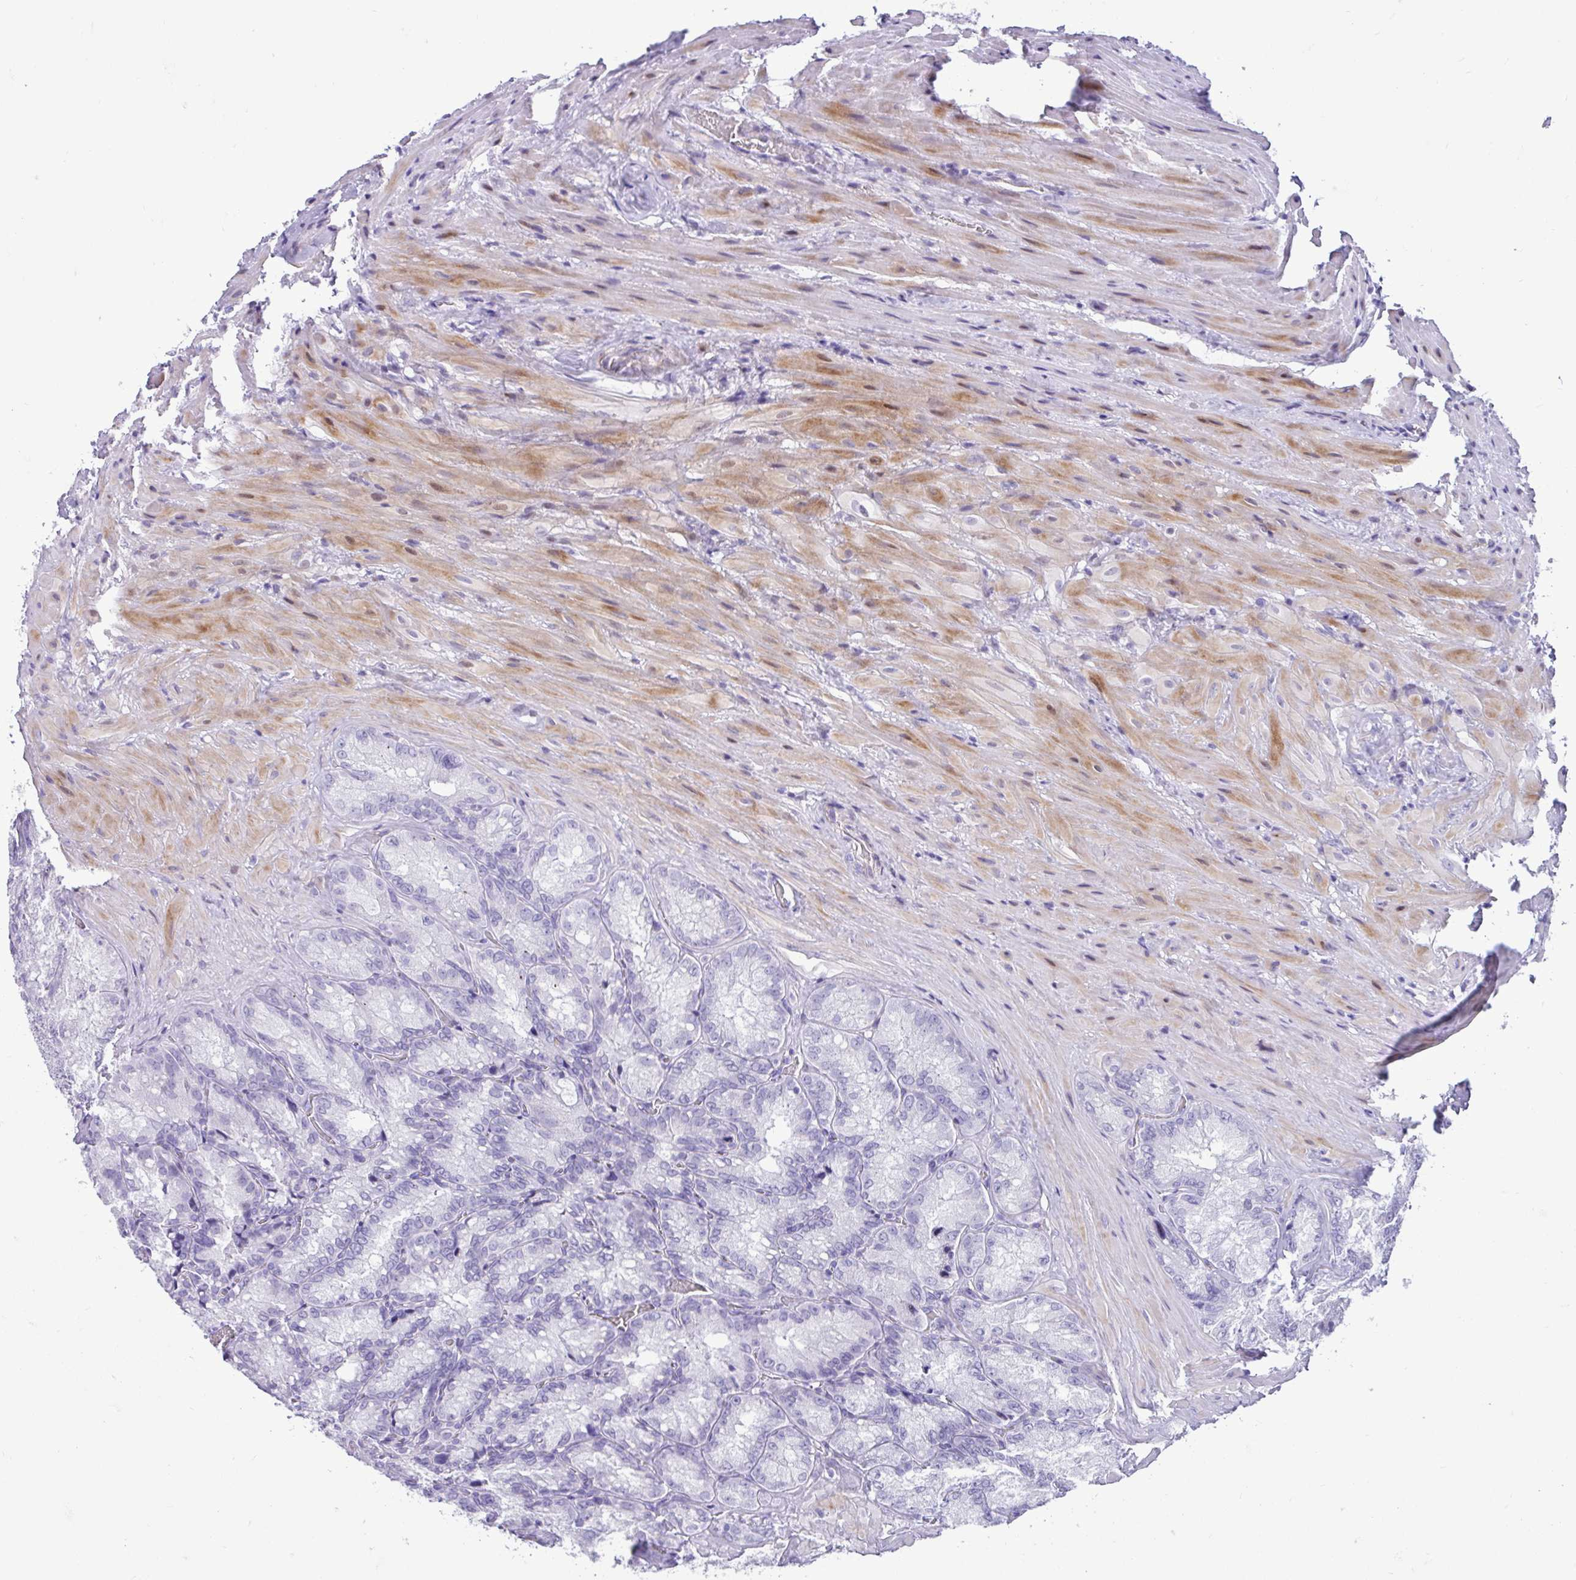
{"staining": {"intensity": "negative", "quantity": "none", "location": "none"}, "tissue": "seminal vesicle", "cell_type": "Glandular cells", "image_type": "normal", "snomed": [{"axis": "morphology", "description": "Normal tissue, NOS"}, {"axis": "topography", "description": "Seminal veicle"}], "caption": "An IHC micrograph of normal seminal vesicle is shown. There is no staining in glandular cells of seminal vesicle. (DAB (3,3'-diaminobenzidine) immunohistochemistry visualized using brightfield microscopy, high magnification).", "gene": "NHLH2", "patient": {"sex": "male", "age": 47}}